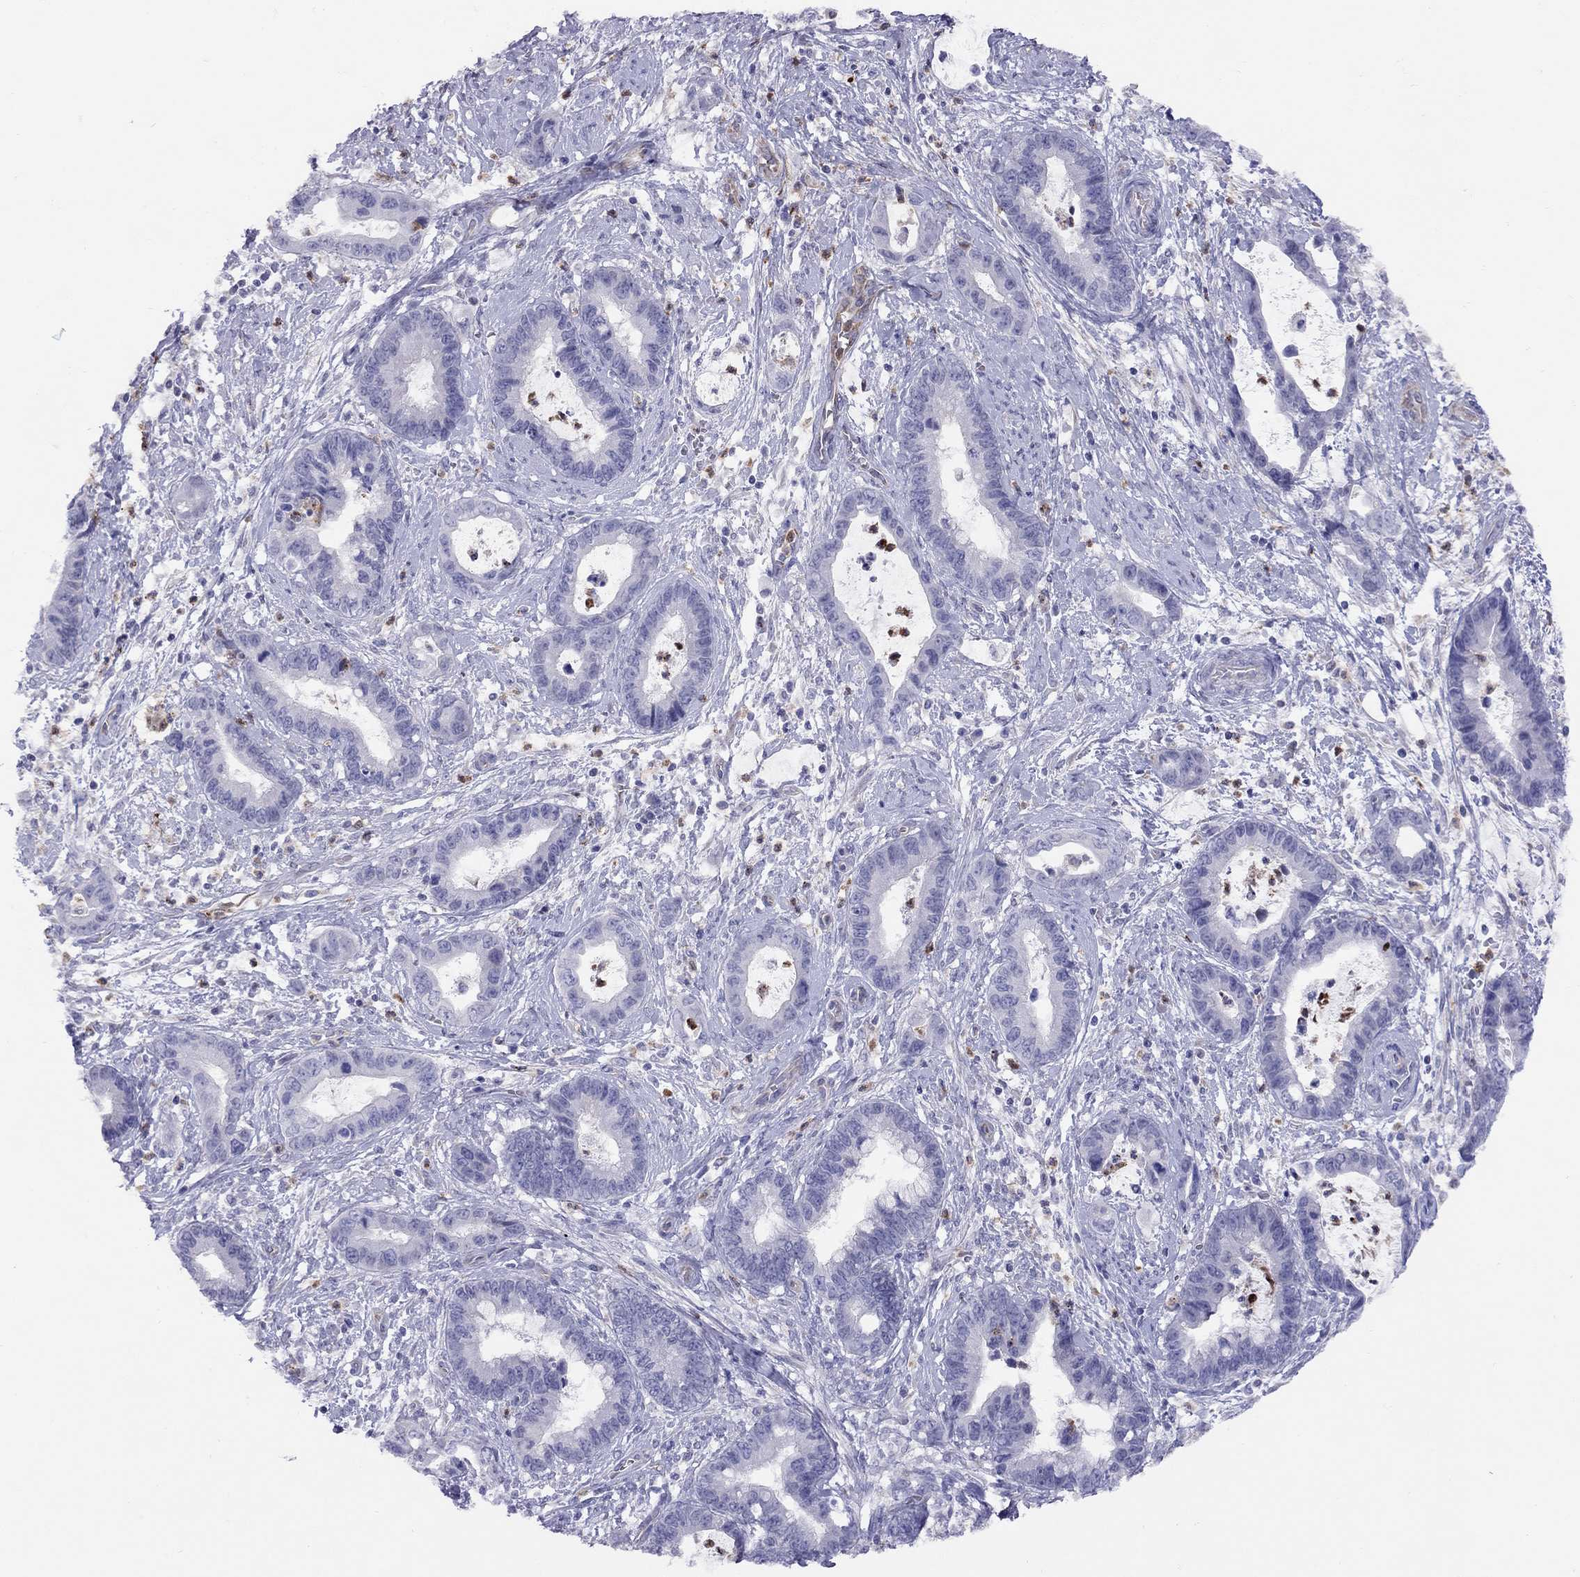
{"staining": {"intensity": "negative", "quantity": "none", "location": "none"}, "tissue": "cervical cancer", "cell_type": "Tumor cells", "image_type": "cancer", "snomed": [{"axis": "morphology", "description": "Adenocarcinoma, NOS"}, {"axis": "topography", "description": "Cervix"}], "caption": "A high-resolution micrograph shows immunohistochemistry (IHC) staining of cervical adenocarcinoma, which displays no significant staining in tumor cells.", "gene": "SPINT4", "patient": {"sex": "female", "age": 44}}